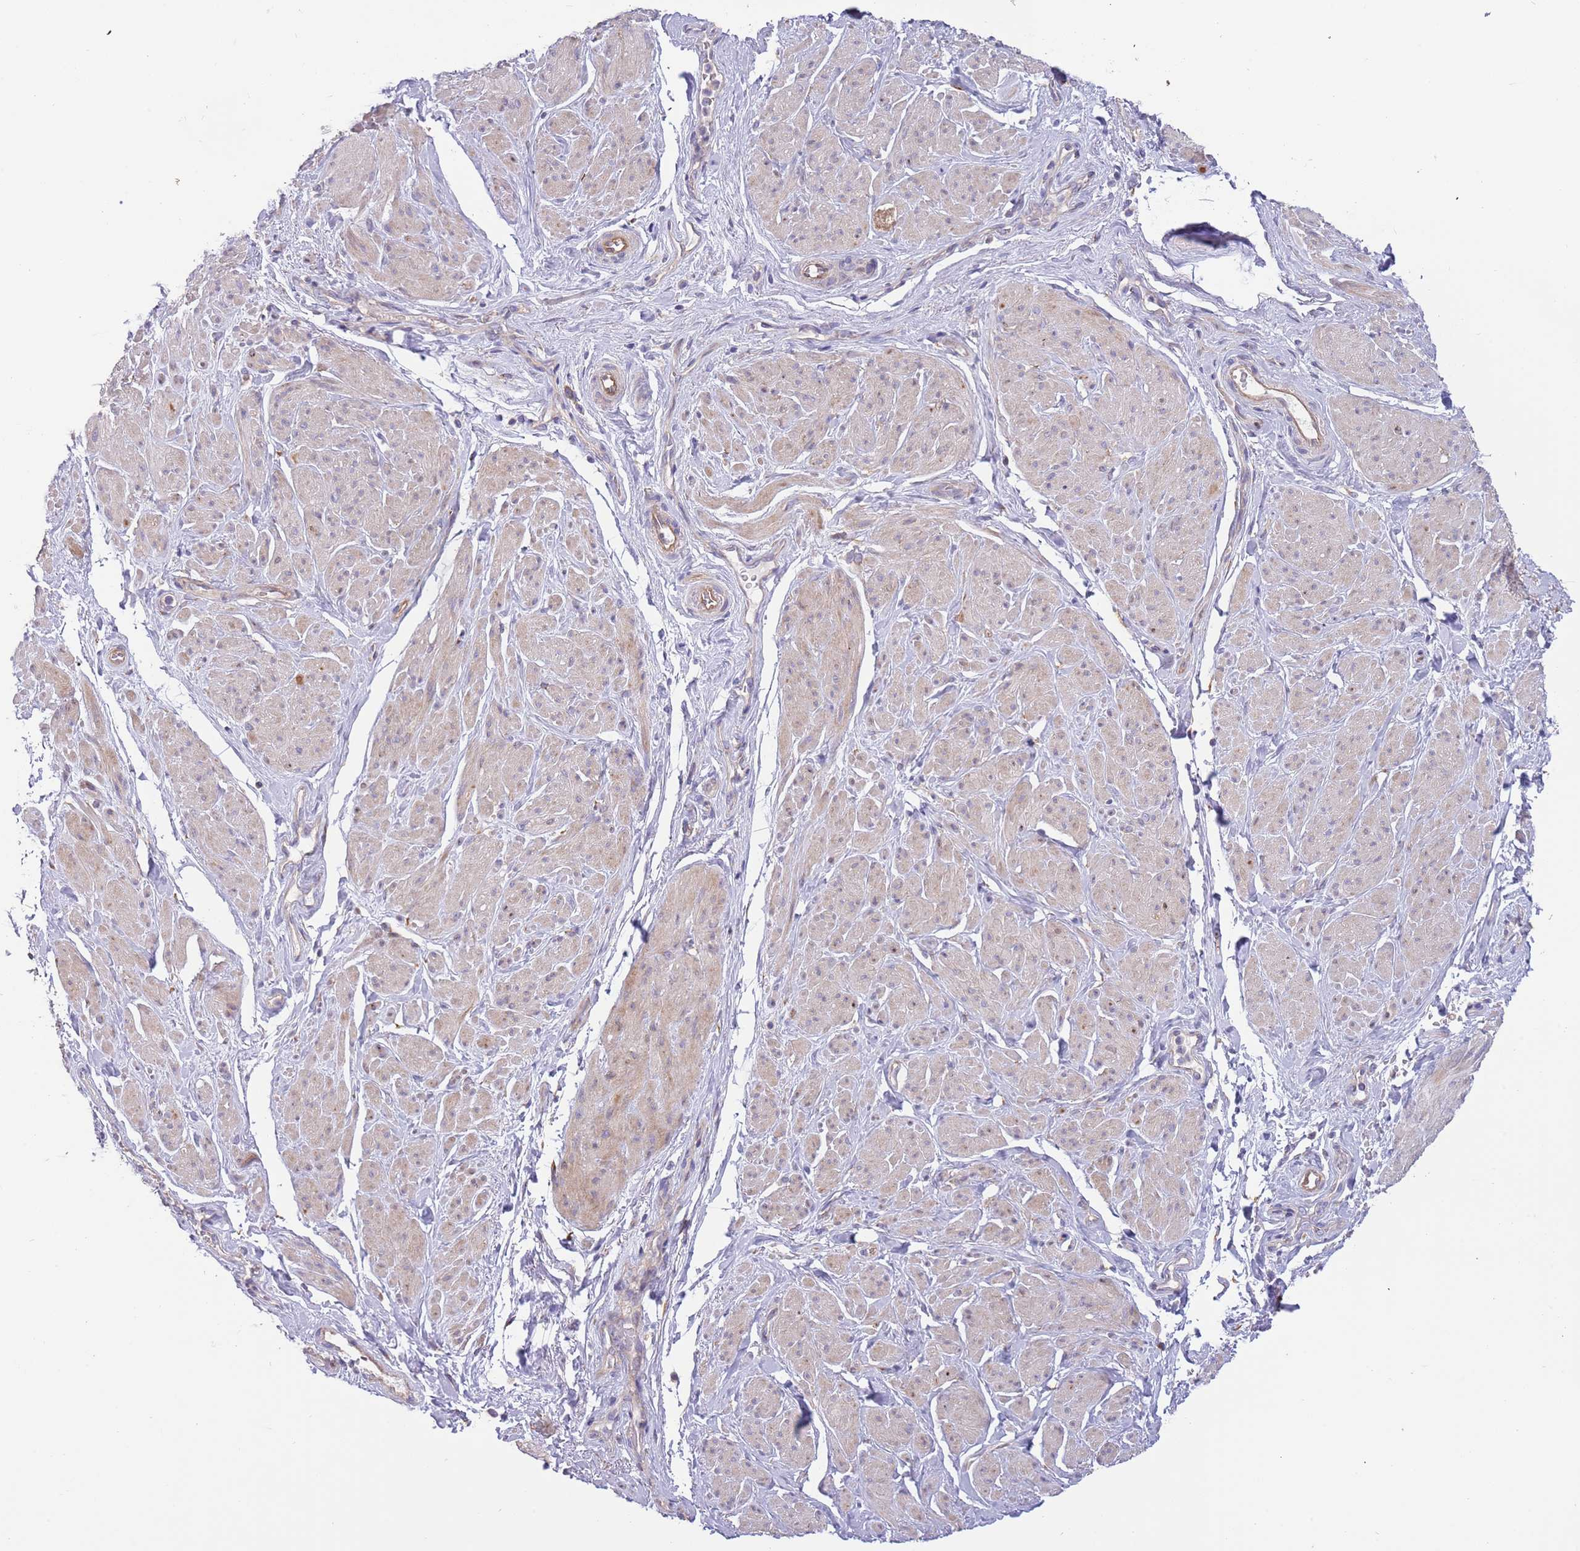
{"staining": {"intensity": "weak", "quantity": ">75%", "location": "cytoplasmic/membranous"}, "tissue": "smooth muscle", "cell_type": "Smooth muscle cells", "image_type": "normal", "snomed": [{"axis": "morphology", "description": "Normal tissue, NOS"}, {"axis": "topography", "description": "Smooth muscle"}, {"axis": "topography", "description": "Peripheral nerve tissue"}], "caption": "Protein expression analysis of benign human smooth muscle reveals weak cytoplasmic/membranous staining in approximately >75% of smooth muscle cells. Immunohistochemistry (ihc) stains the protein in brown and the nuclei are stained blue.", "gene": "ARMCX6", "patient": {"sex": "male", "age": 69}}